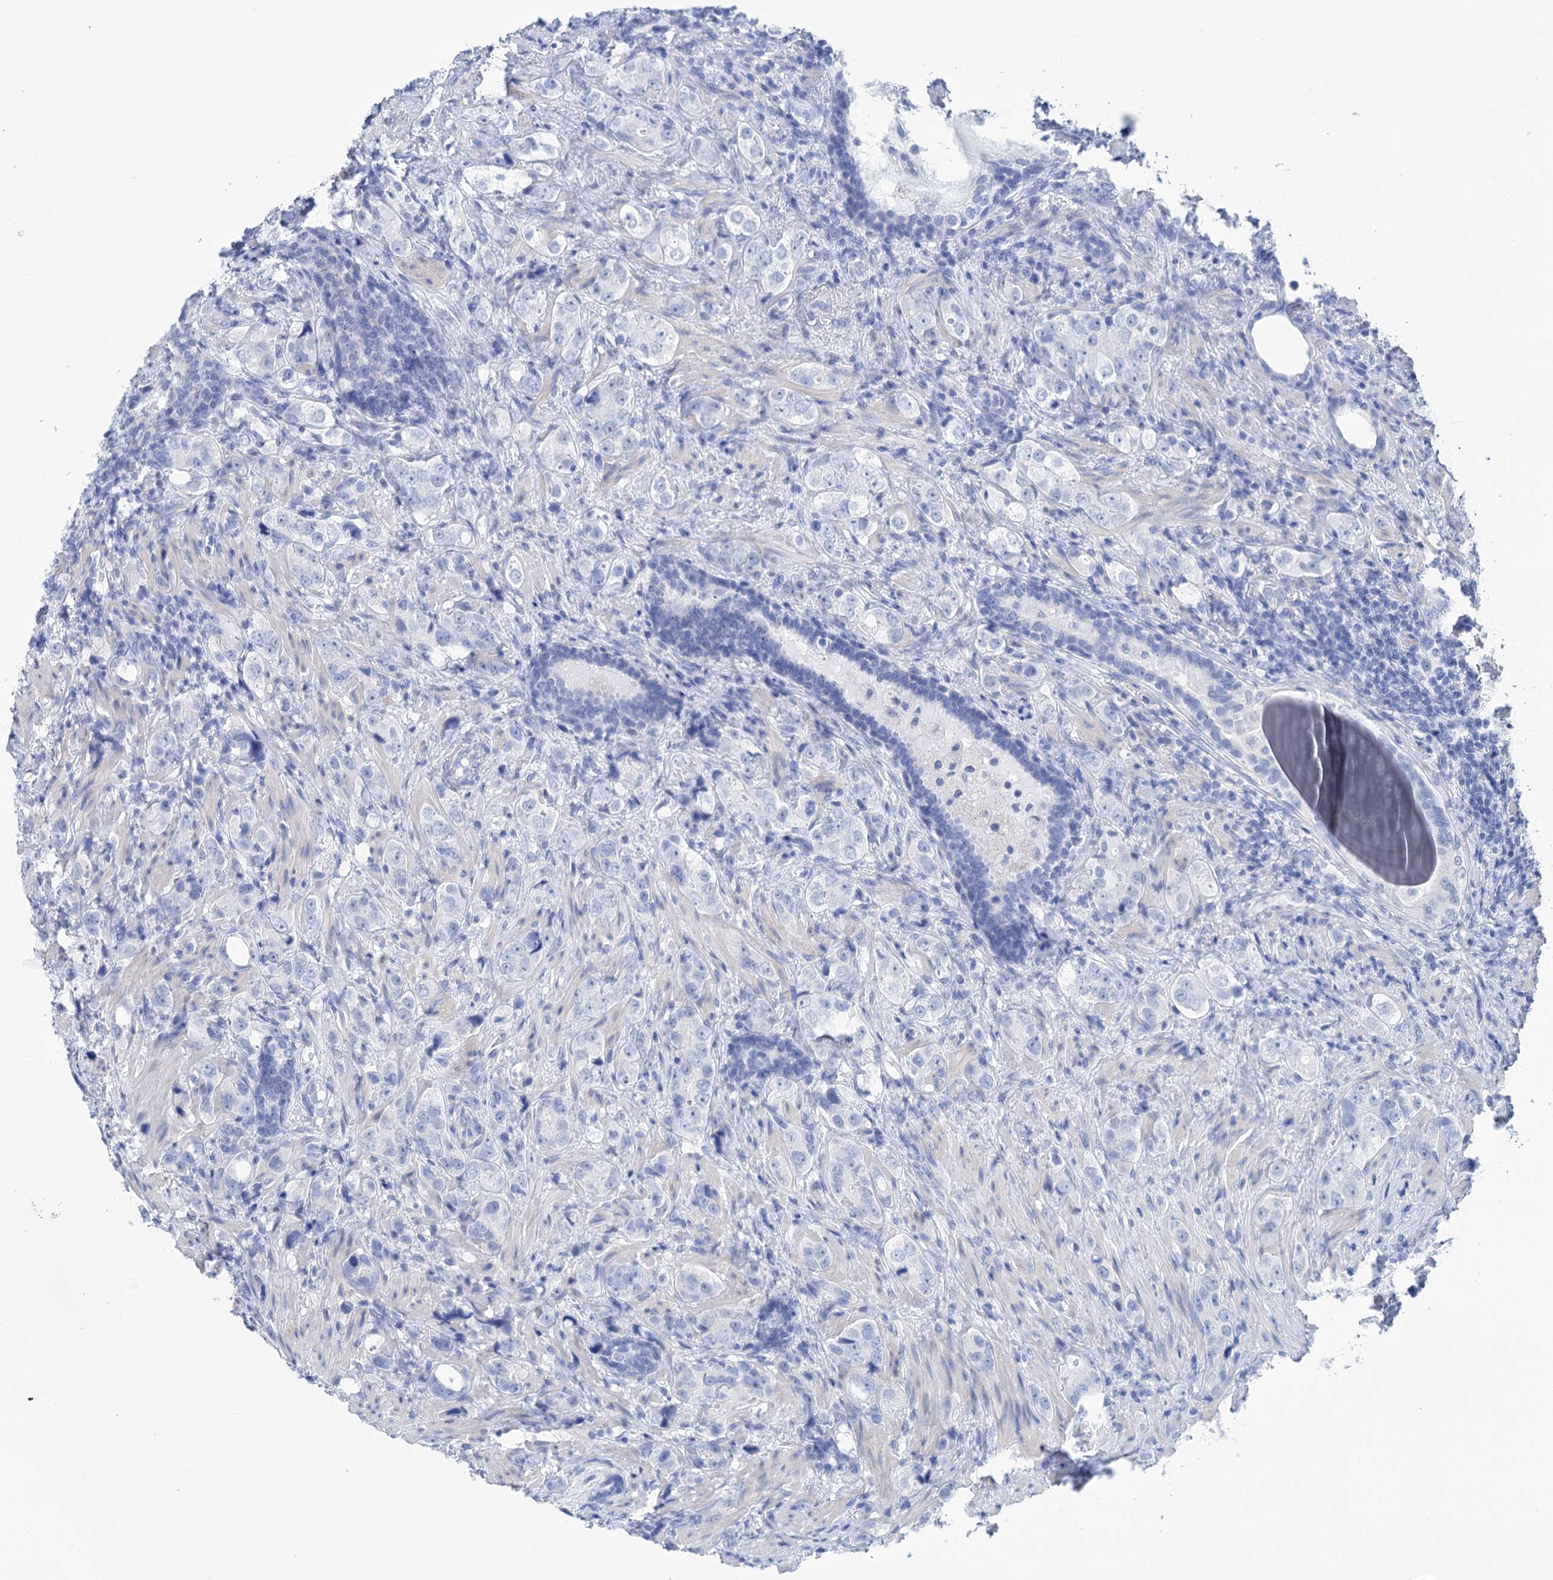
{"staining": {"intensity": "negative", "quantity": "none", "location": "none"}, "tissue": "prostate cancer", "cell_type": "Tumor cells", "image_type": "cancer", "snomed": [{"axis": "morphology", "description": "Adenocarcinoma, High grade"}, {"axis": "topography", "description": "Prostate"}], "caption": "A high-resolution histopathology image shows immunohistochemistry (IHC) staining of prostate high-grade adenocarcinoma, which shows no significant staining in tumor cells.", "gene": "LALBA", "patient": {"sex": "male", "age": 63}}